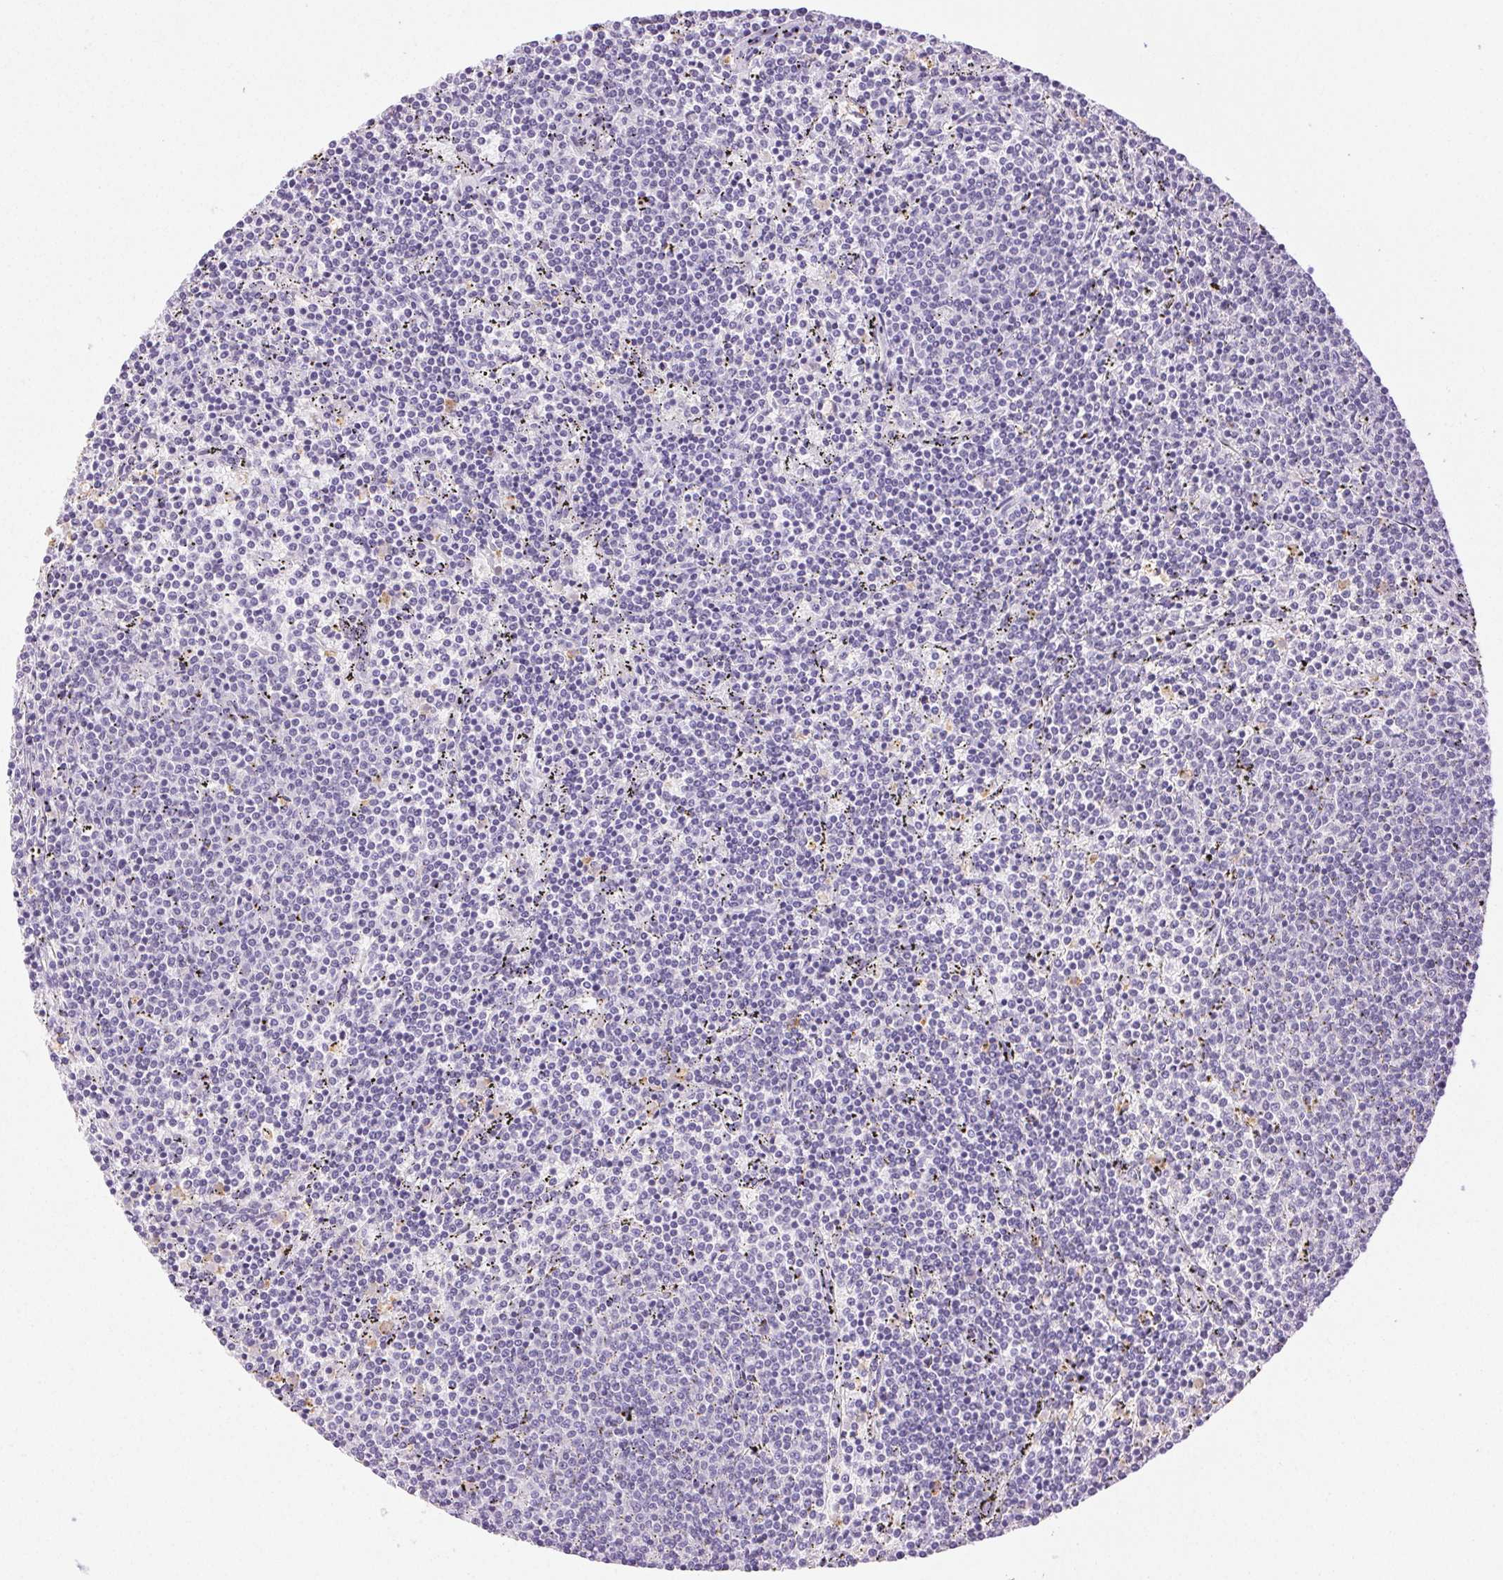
{"staining": {"intensity": "negative", "quantity": "none", "location": "none"}, "tissue": "lymphoma", "cell_type": "Tumor cells", "image_type": "cancer", "snomed": [{"axis": "morphology", "description": "Malignant lymphoma, non-Hodgkin's type, Low grade"}, {"axis": "topography", "description": "Spleen"}], "caption": "Malignant lymphoma, non-Hodgkin's type (low-grade) was stained to show a protein in brown. There is no significant positivity in tumor cells.", "gene": "EMX2", "patient": {"sex": "female", "age": 50}}